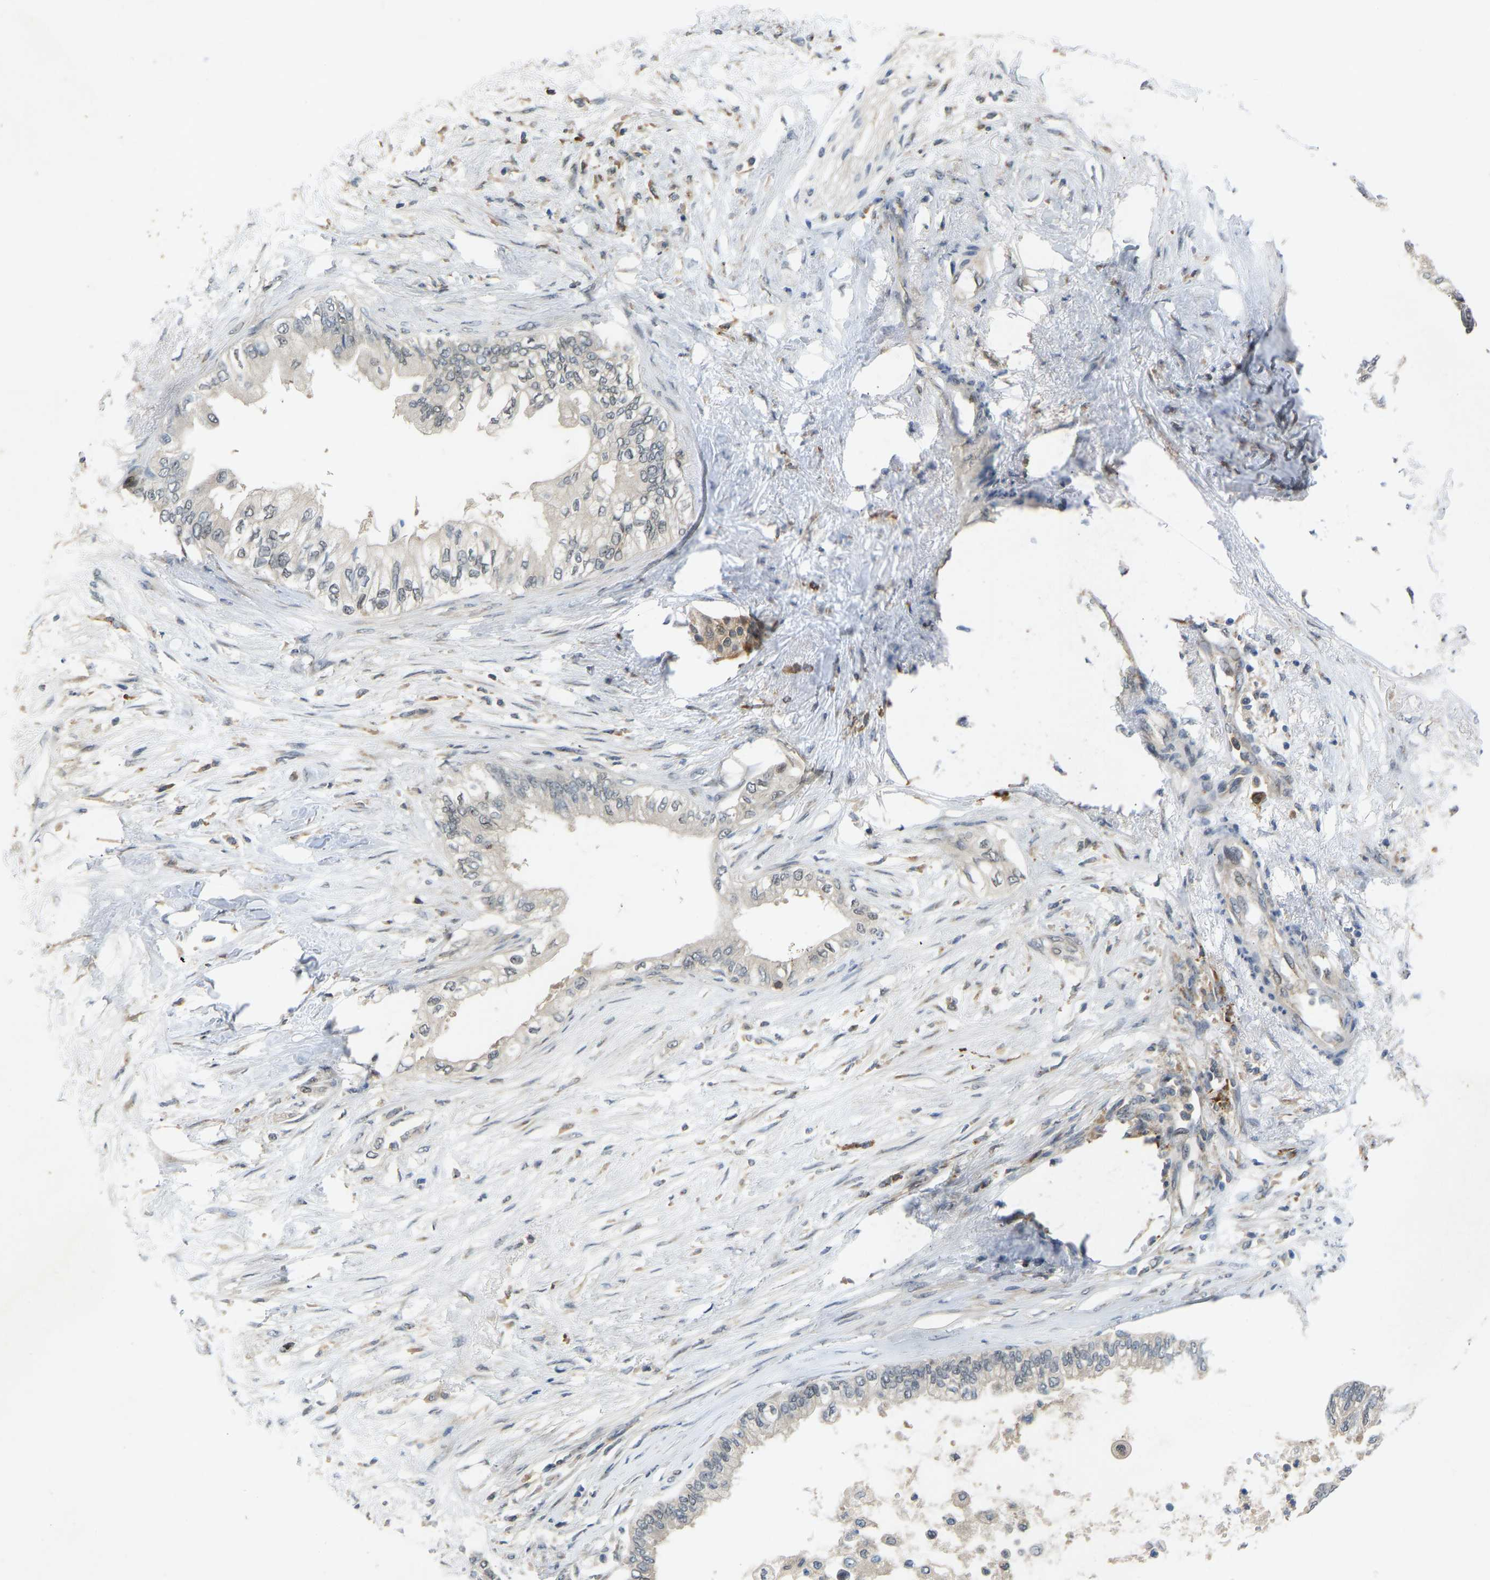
{"staining": {"intensity": "negative", "quantity": "none", "location": "none"}, "tissue": "pancreatic cancer", "cell_type": "Tumor cells", "image_type": "cancer", "snomed": [{"axis": "morphology", "description": "Normal tissue, NOS"}, {"axis": "morphology", "description": "Adenocarcinoma, NOS"}, {"axis": "topography", "description": "Pancreas"}, {"axis": "topography", "description": "Duodenum"}], "caption": "Immunohistochemistry micrograph of neoplastic tissue: human adenocarcinoma (pancreatic) stained with DAB shows no significant protein staining in tumor cells.", "gene": "ZNF251", "patient": {"sex": "female", "age": 60}}